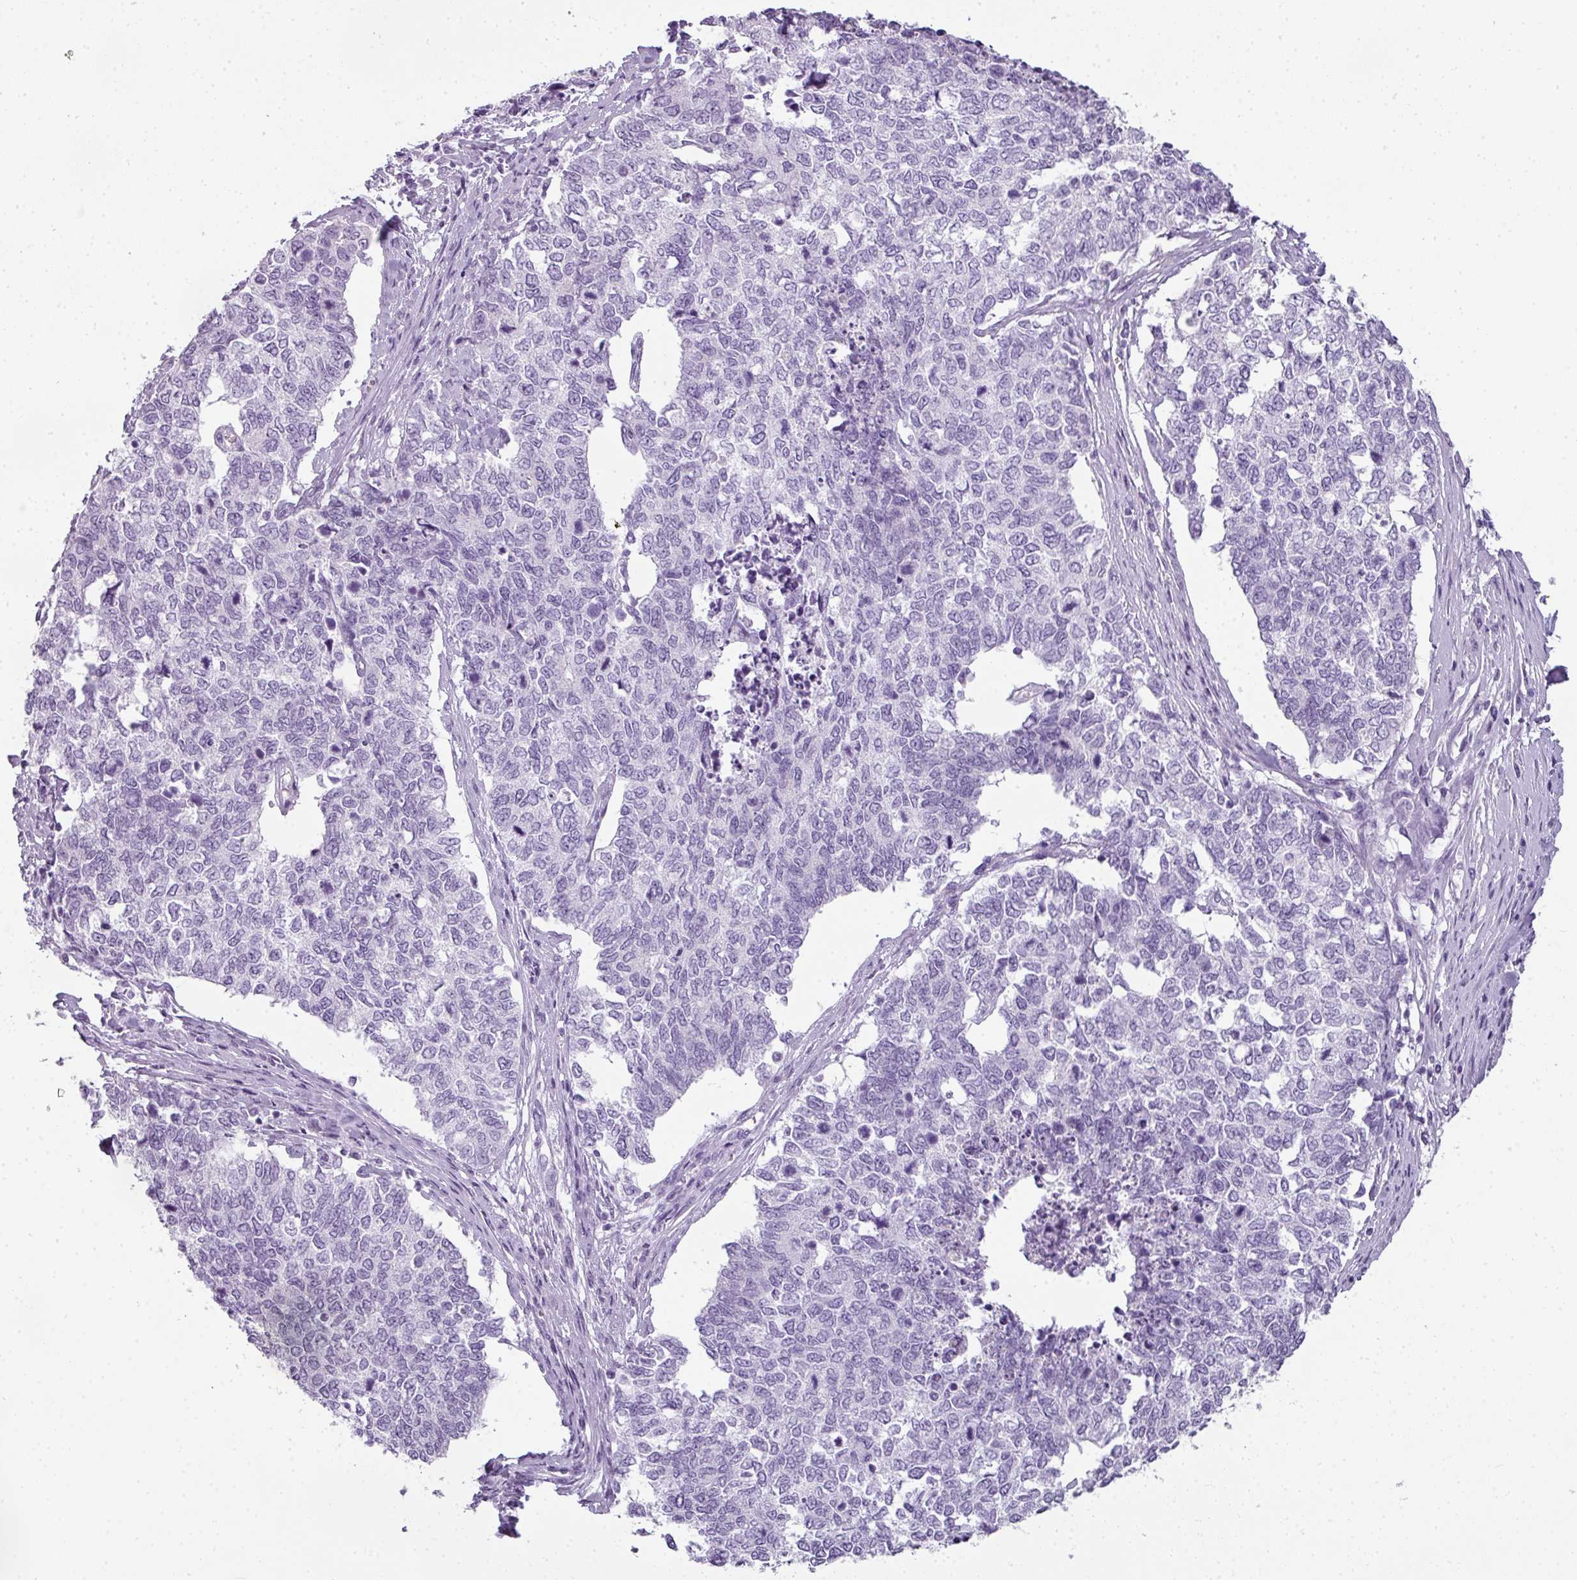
{"staining": {"intensity": "negative", "quantity": "none", "location": "none"}, "tissue": "cervical cancer", "cell_type": "Tumor cells", "image_type": "cancer", "snomed": [{"axis": "morphology", "description": "Squamous cell carcinoma, NOS"}, {"axis": "topography", "description": "Cervix"}], "caption": "Histopathology image shows no significant protein positivity in tumor cells of cervical squamous cell carcinoma.", "gene": "RBMY1F", "patient": {"sex": "female", "age": 63}}